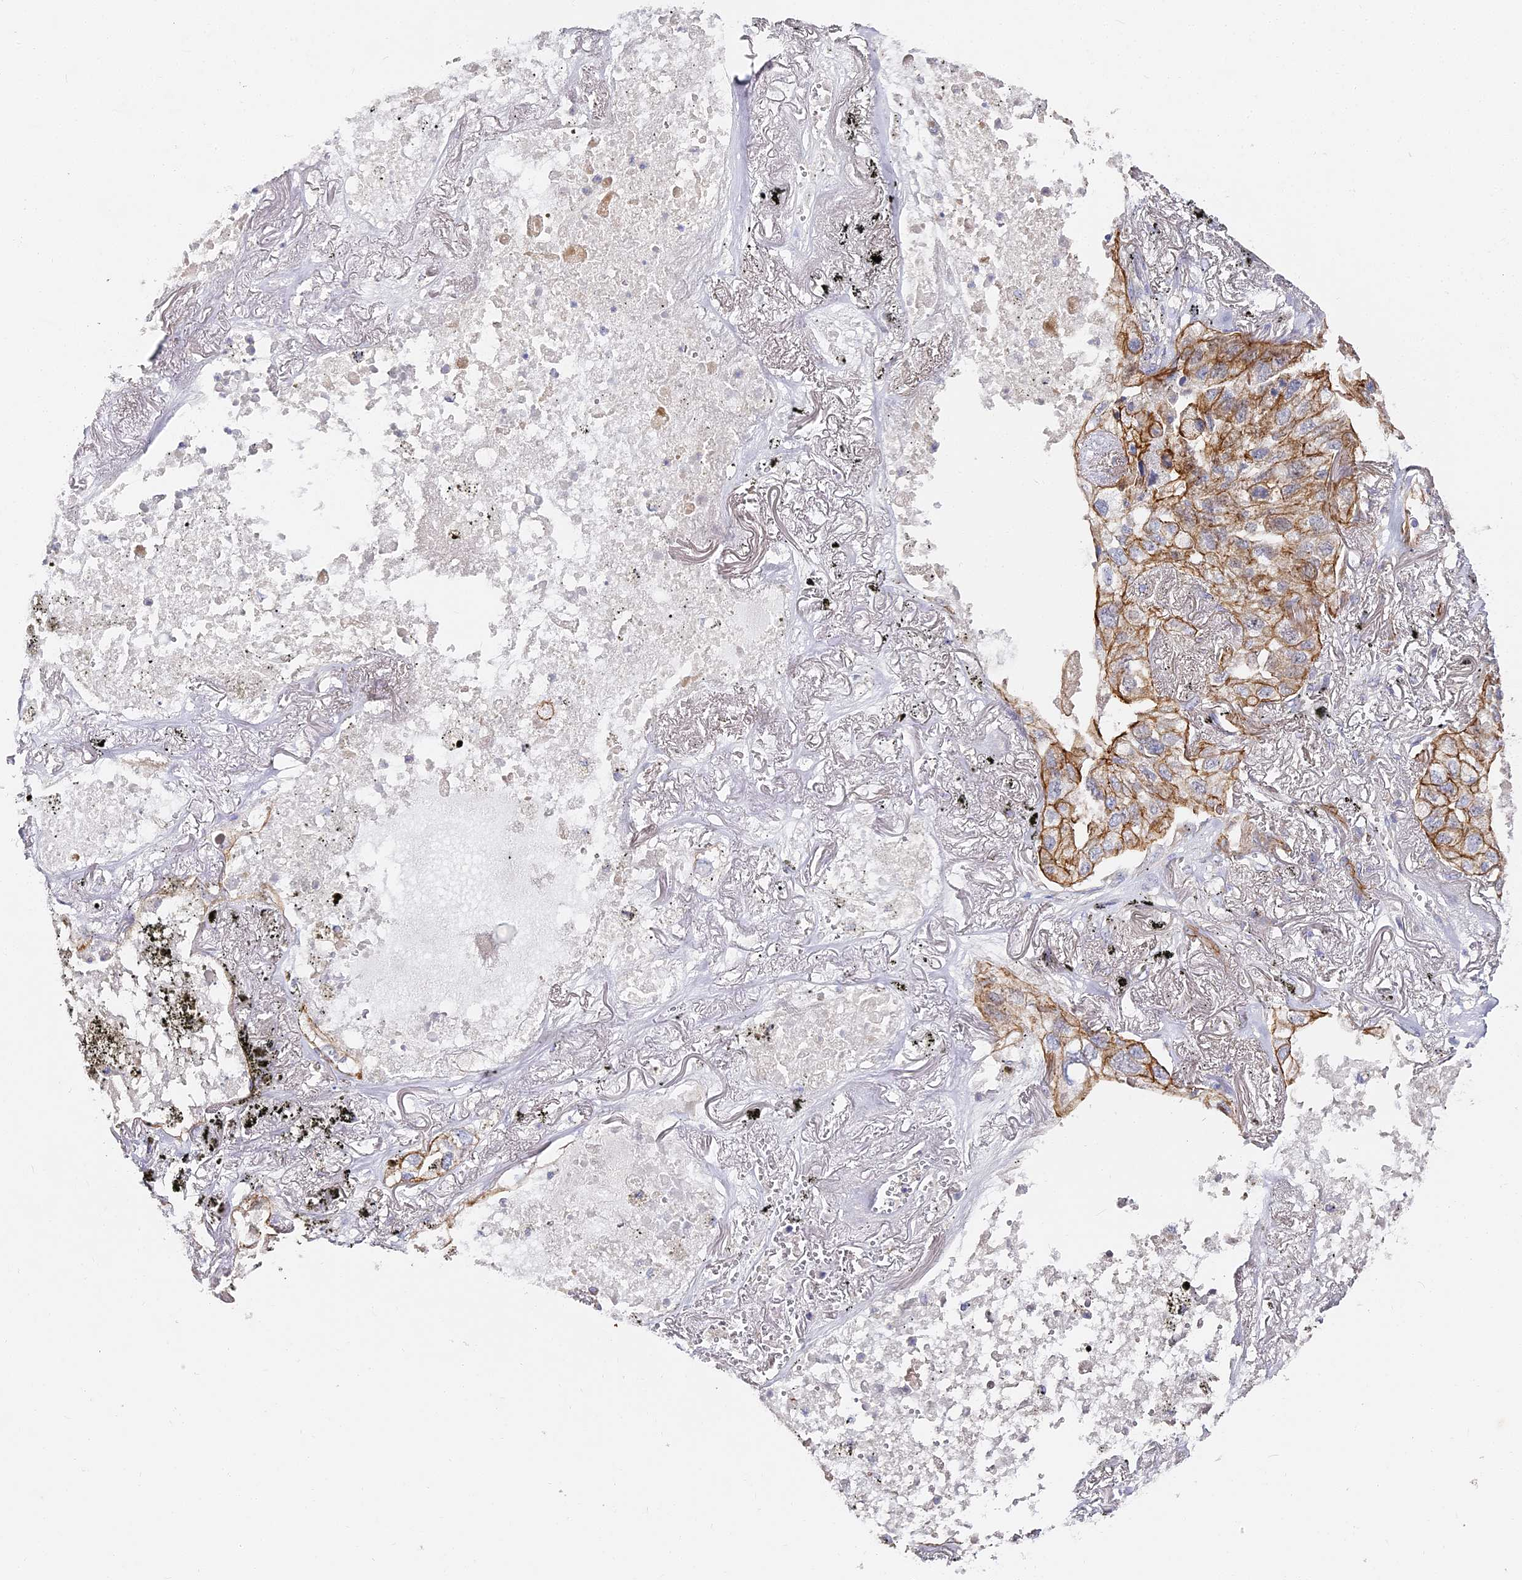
{"staining": {"intensity": "moderate", "quantity": ">75%", "location": "cytoplasmic/membranous"}, "tissue": "lung cancer", "cell_type": "Tumor cells", "image_type": "cancer", "snomed": [{"axis": "morphology", "description": "Adenocarcinoma, NOS"}, {"axis": "topography", "description": "Lung"}], "caption": "Immunohistochemical staining of adenocarcinoma (lung) exhibits moderate cytoplasmic/membranous protein positivity in approximately >75% of tumor cells. Nuclei are stained in blue.", "gene": "CCDC30", "patient": {"sex": "male", "age": 65}}